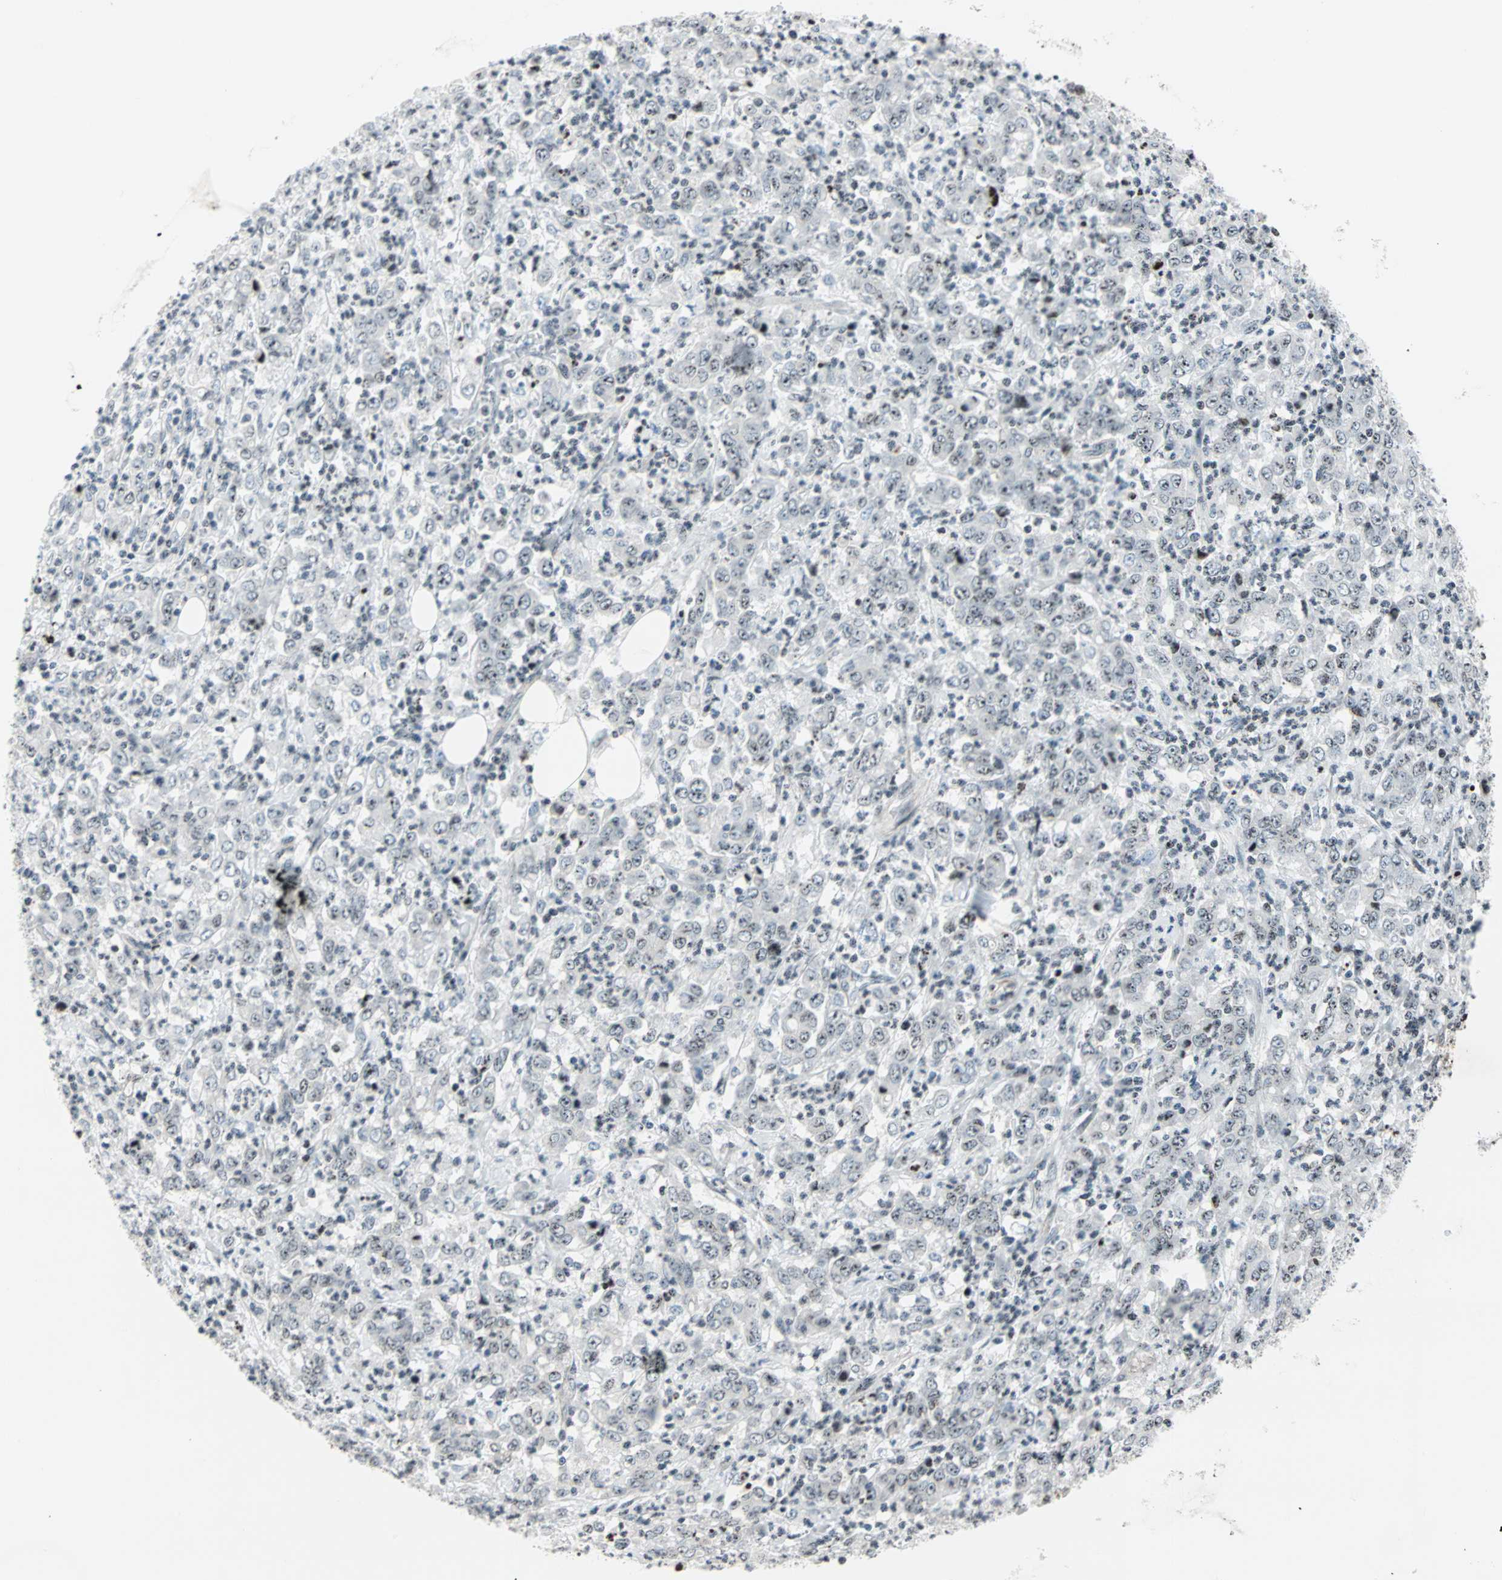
{"staining": {"intensity": "weak", "quantity": "25%-75%", "location": "nuclear"}, "tissue": "stomach cancer", "cell_type": "Tumor cells", "image_type": "cancer", "snomed": [{"axis": "morphology", "description": "Adenocarcinoma, NOS"}, {"axis": "topography", "description": "Stomach, lower"}], "caption": "Protein expression by immunohistochemistry exhibits weak nuclear positivity in approximately 25%-75% of tumor cells in stomach cancer.", "gene": "CENPA", "patient": {"sex": "female", "age": 71}}